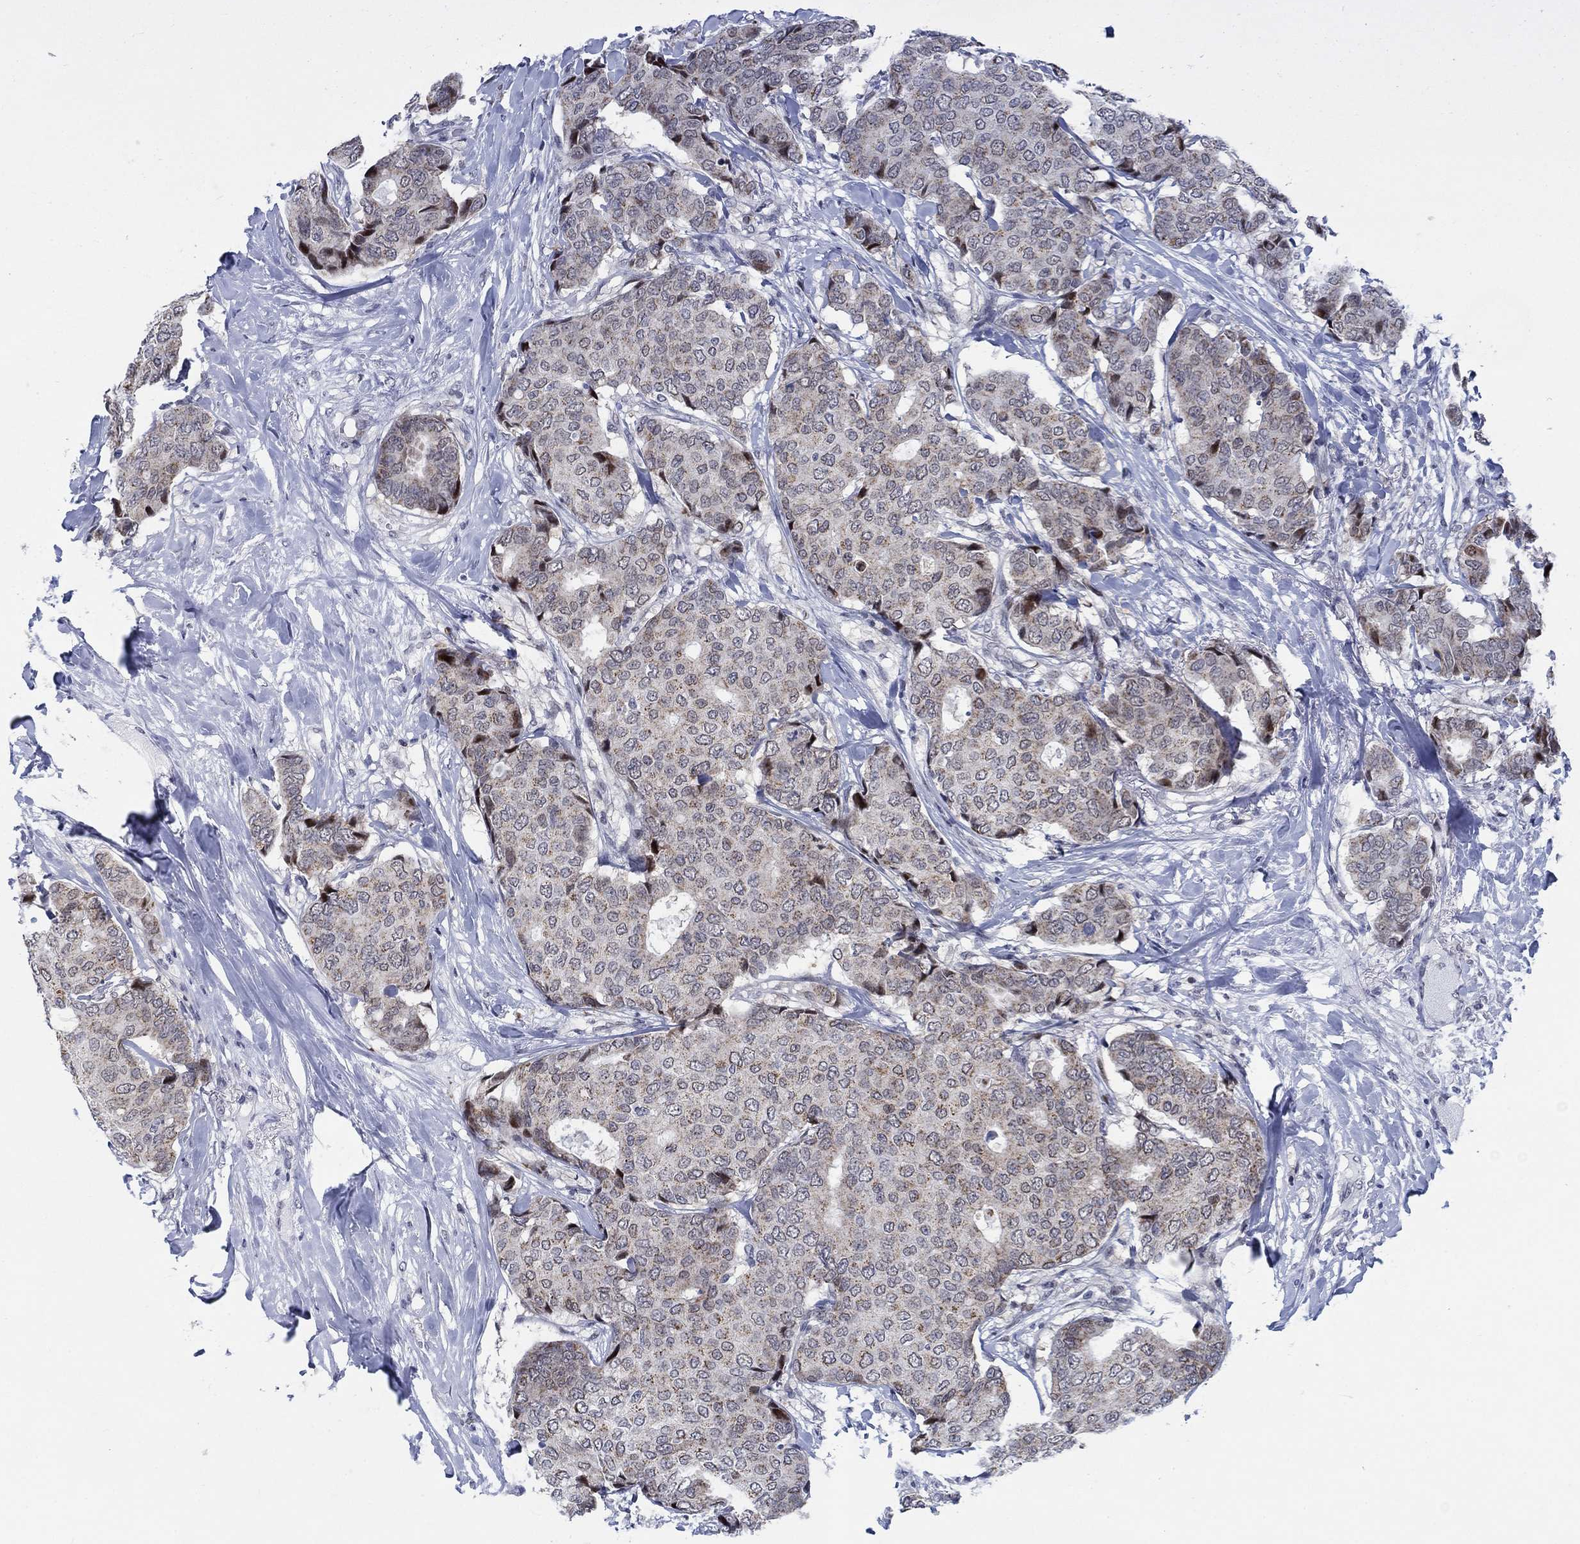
{"staining": {"intensity": "weak", "quantity": "25%-75%", "location": "cytoplasmic/membranous"}, "tissue": "breast cancer", "cell_type": "Tumor cells", "image_type": "cancer", "snomed": [{"axis": "morphology", "description": "Duct carcinoma"}, {"axis": "topography", "description": "Breast"}], "caption": "This is a photomicrograph of immunohistochemistry (IHC) staining of breast infiltrating ductal carcinoma, which shows weak positivity in the cytoplasmic/membranous of tumor cells.", "gene": "NEU3", "patient": {"sex": "female", "age": 75}}